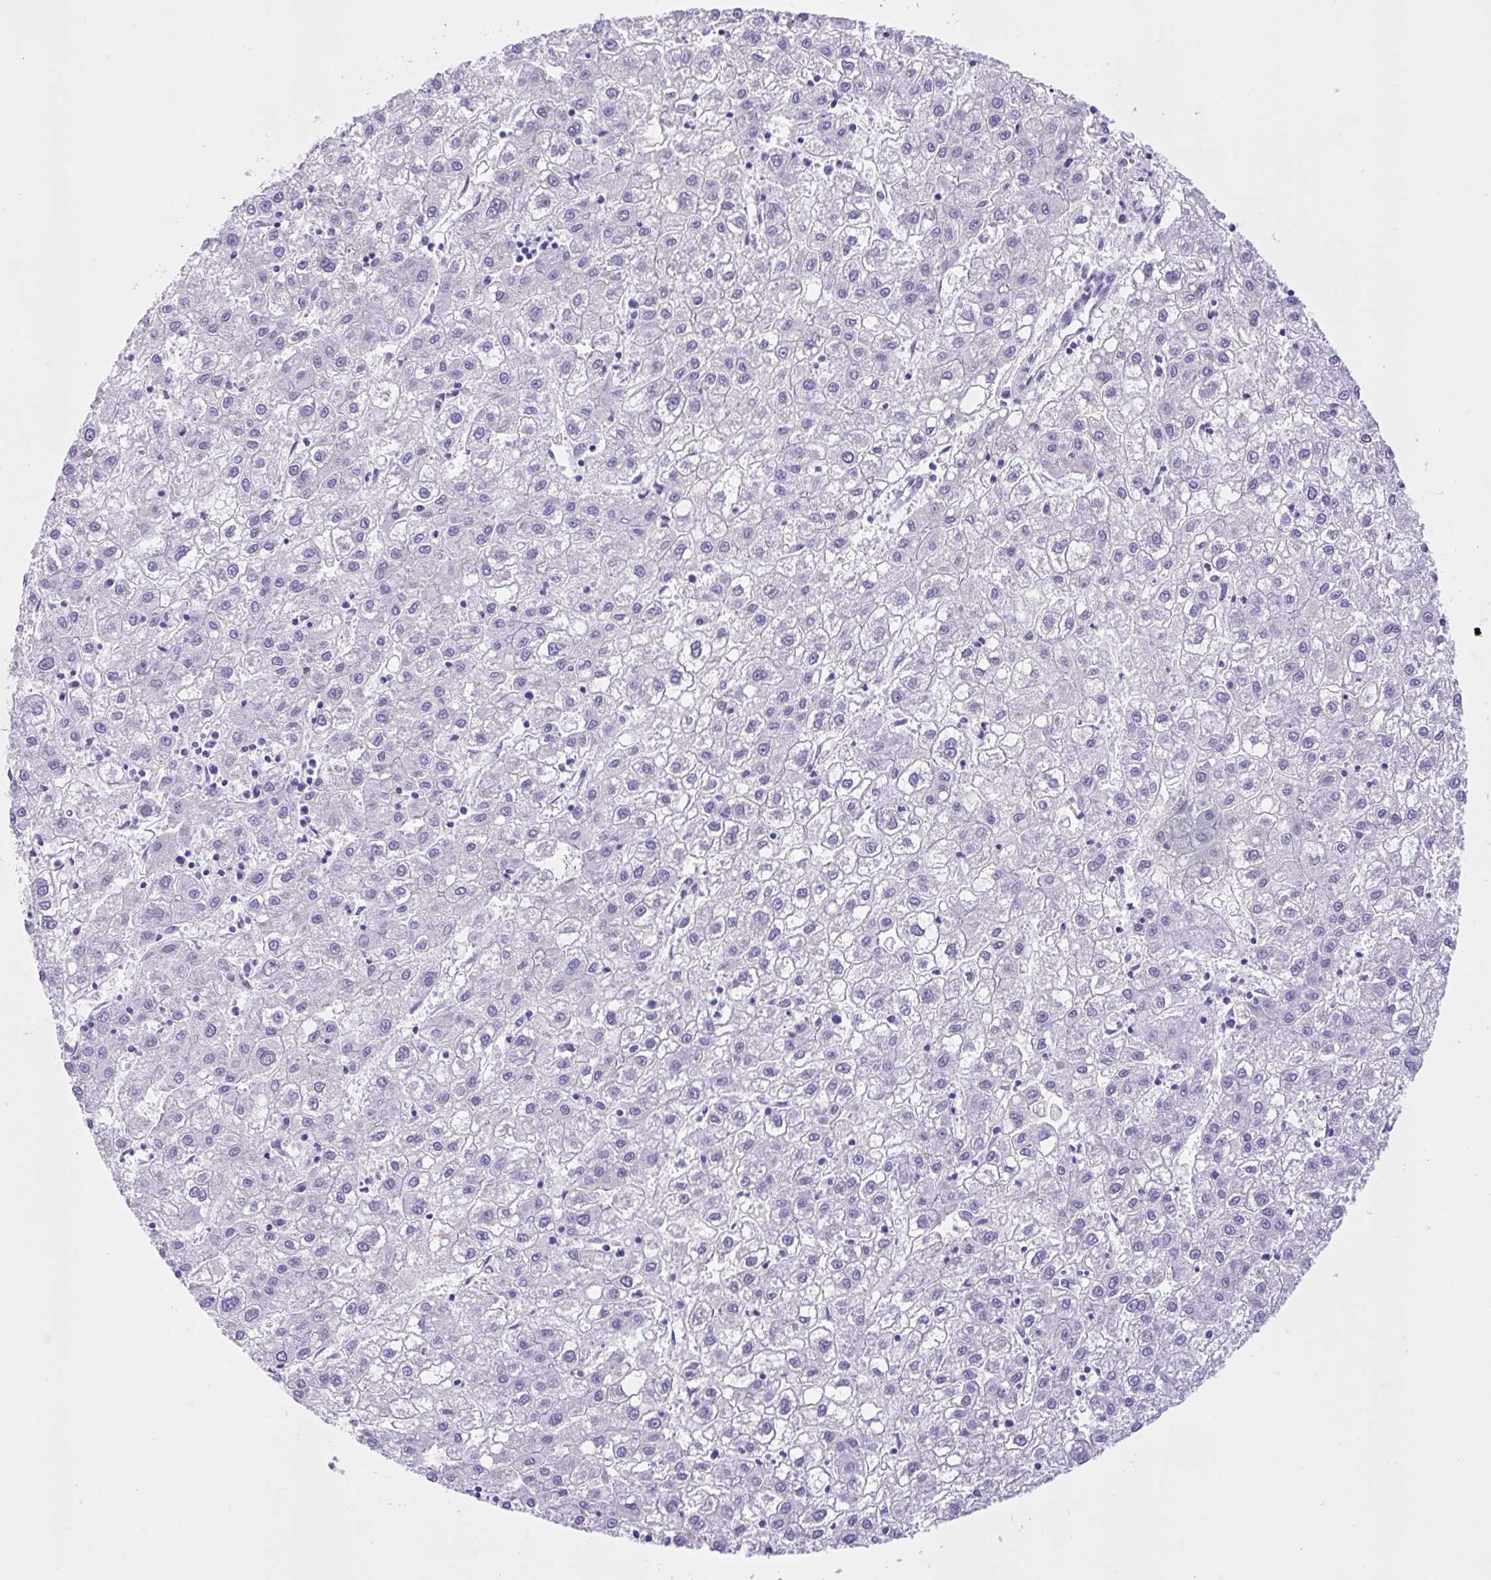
{"staining": {"intensity": "negative", "quantity": "none", "location": "none"}, "tissue": "liver cancer", "cell_type": "Tumor cells", "image_type": "cancer", "snomed": [{"axis": "morphology", "description": "Carcinoma, Hepatocellular, NOS"}, {"axis": "topography", "description": "Liver"}], "caption": "Immunohistochemistry (IHC) of hepatocellular carcinoma (liver) displays no expression in tumor cells. The staining was performed using DAB (3,3'-diaminobenzidine) to visualize the protein expression in brown, while the nuclei were stained in blue with hematoxylin (Magnification: 20x).", "gene": "ZNF319", "patient": {"sex": "male", "age": 72}}